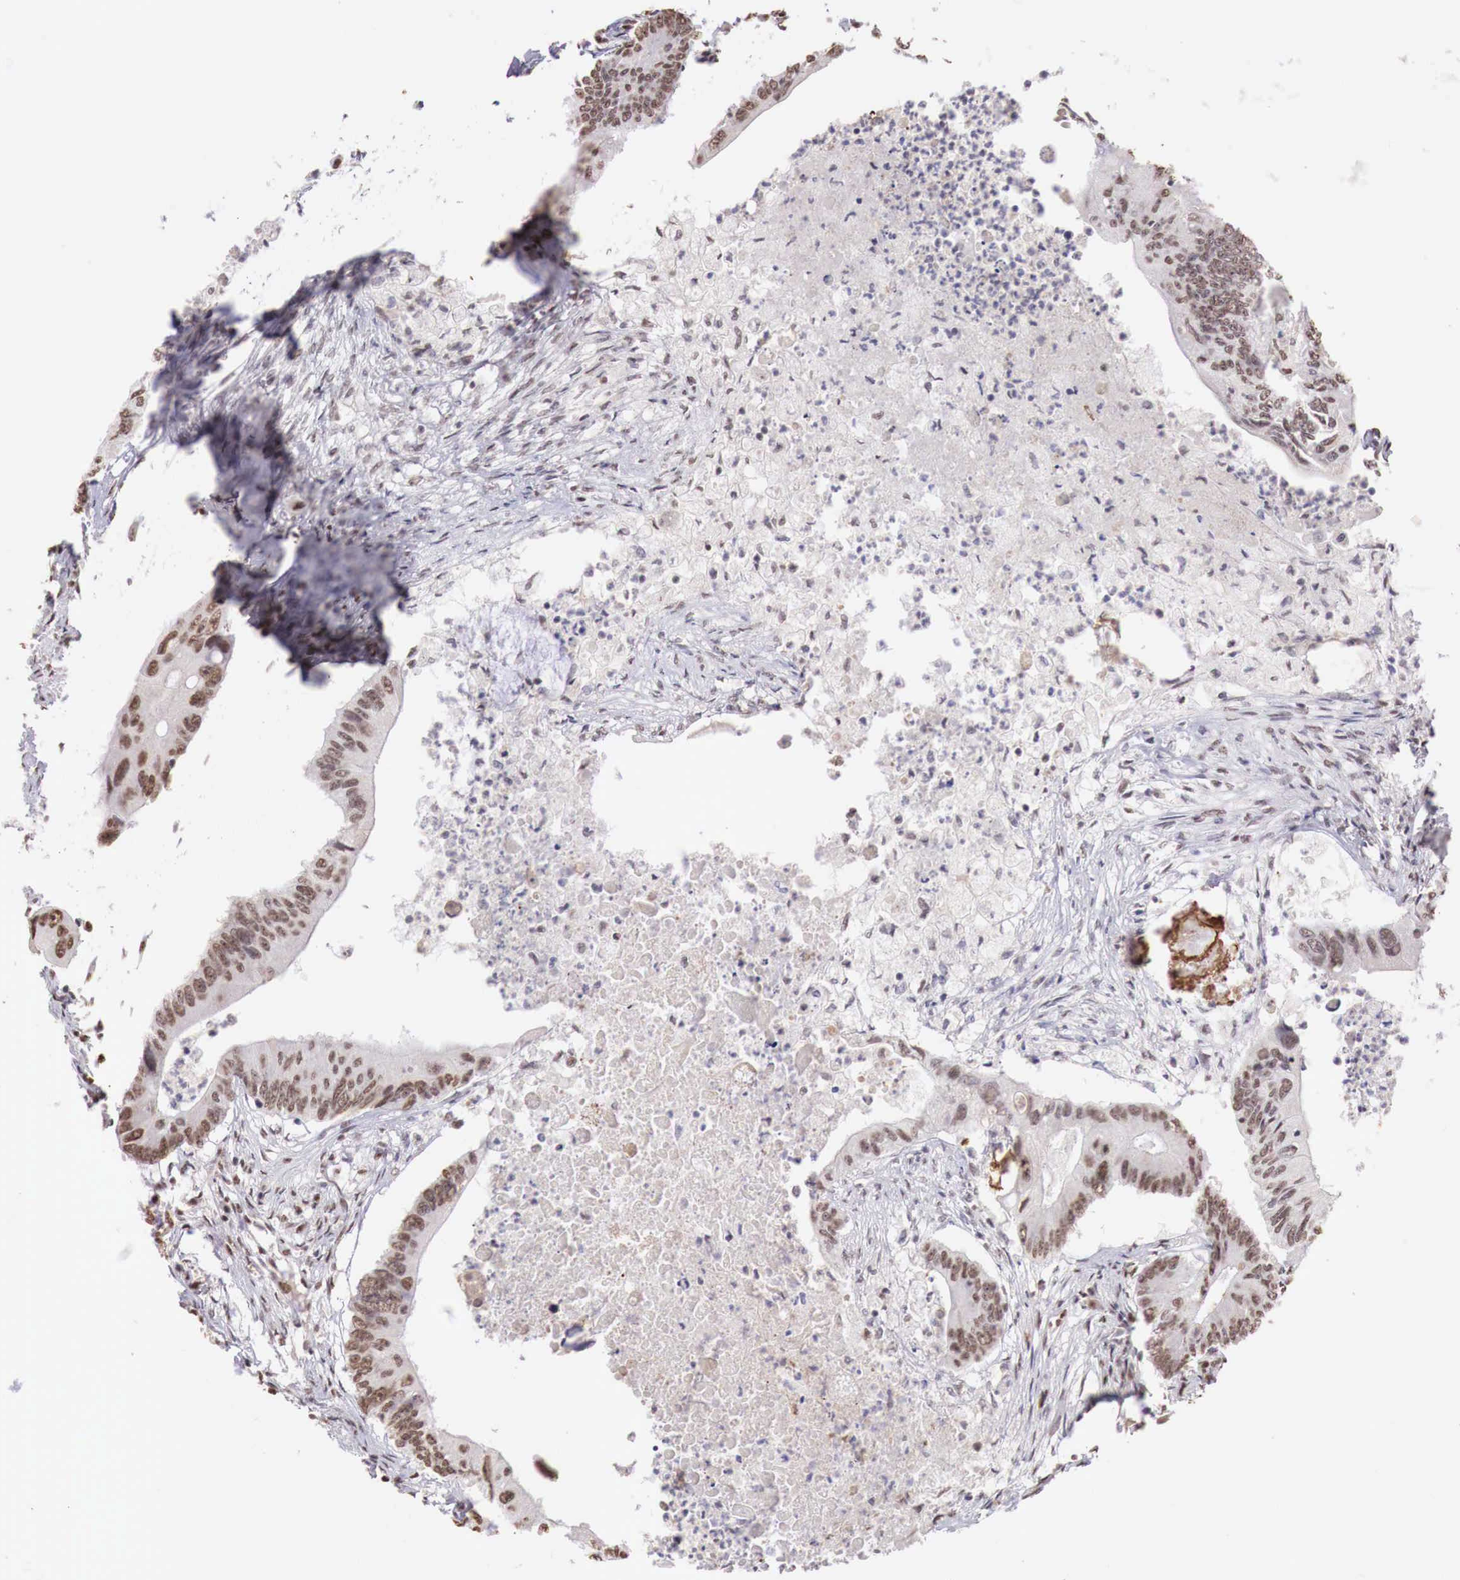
{"staining": {"intensity": "moderate", "quantity": "25%-75%", "location": "nuclear"}, "tissue": "colorectal cancer", "cell_type": "Tumor cells", "image_type": "cancer", "snomed": [{"axis": "morphology", "description": "Adenocarcinoma, NOS"}, {"axis": "topography", "description": "Colon"}], "caption": "Moderate nuclear positivity for a protein is present in about 25%-75% of tumor cells of colorectal cancer (adenocarcinoma) using immunohistochemistry (IHC).", "gene": "FOXP2", "patient": {"sex": "male", "age": 65}}